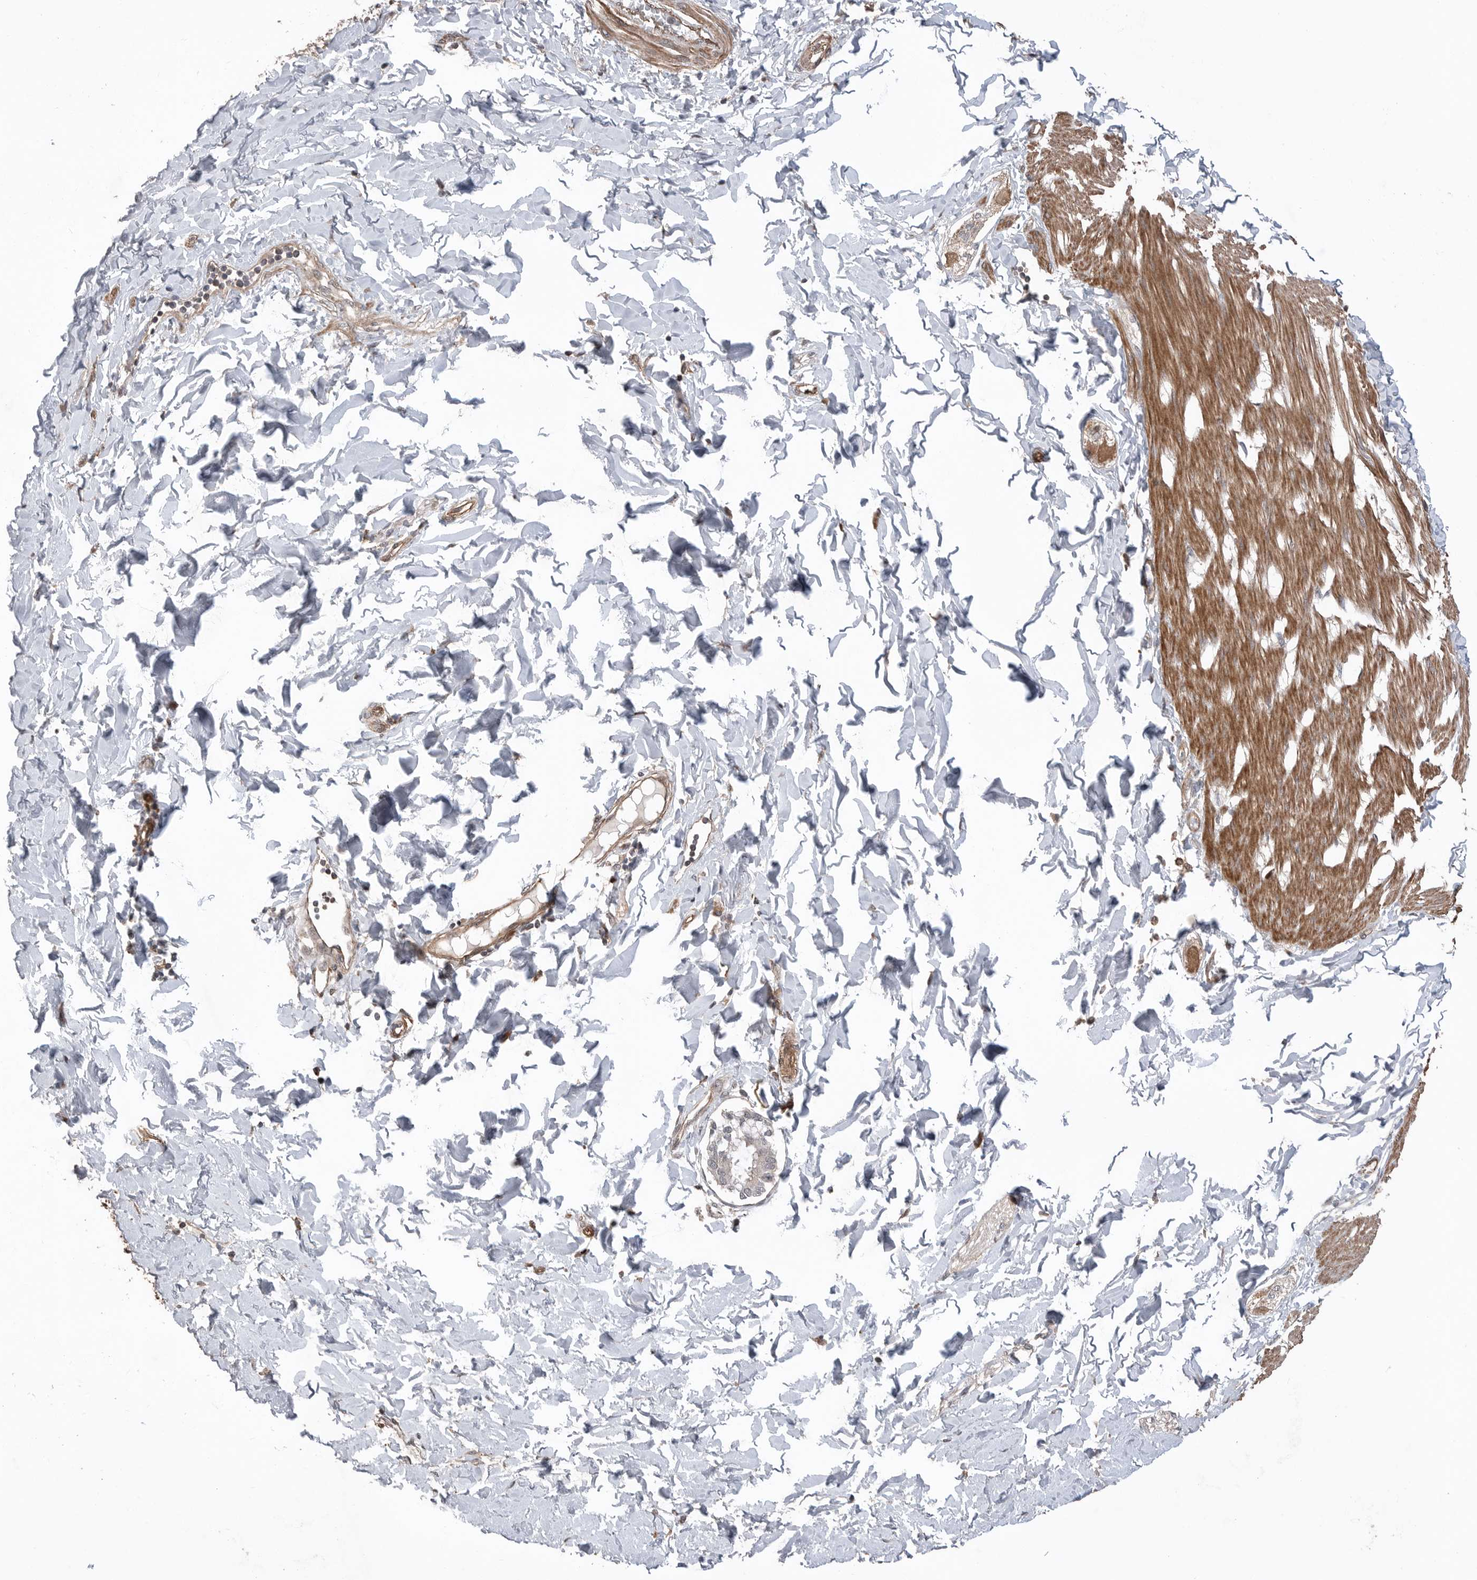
{"staining": {"intensity": "moderate", "quantity": ">75%", "location": "cytoplasmic/membranous"}, "tissue": "smooth muscle", "cell_type": "Smooth muscle cells", "image_type": "normal", "snomed": [{"axis": "morphology", "description": "Normal tissue, NOS"}, {"axis": "morphology", "description": "Adenocarcinoma, NOS"}, {"axis": "topography", "description": "Smooth muscle"}, {"axis": "topography", "description": "Colon"}], "caption": "Immunohistochemistry (IHC) of unremarkable smooth muscle exhibits medium levels of moderate cytoplasmic/membranous staining in about >75% of smooth muscle cells. (Stains: DAB (3,3'-diaminobenzidine) in brown, nuclei in blue, Microscopy: brightfield microscopy at high magnification).", "gene": "PEAK1", "patient": {"sex": "male", "age": 14}}